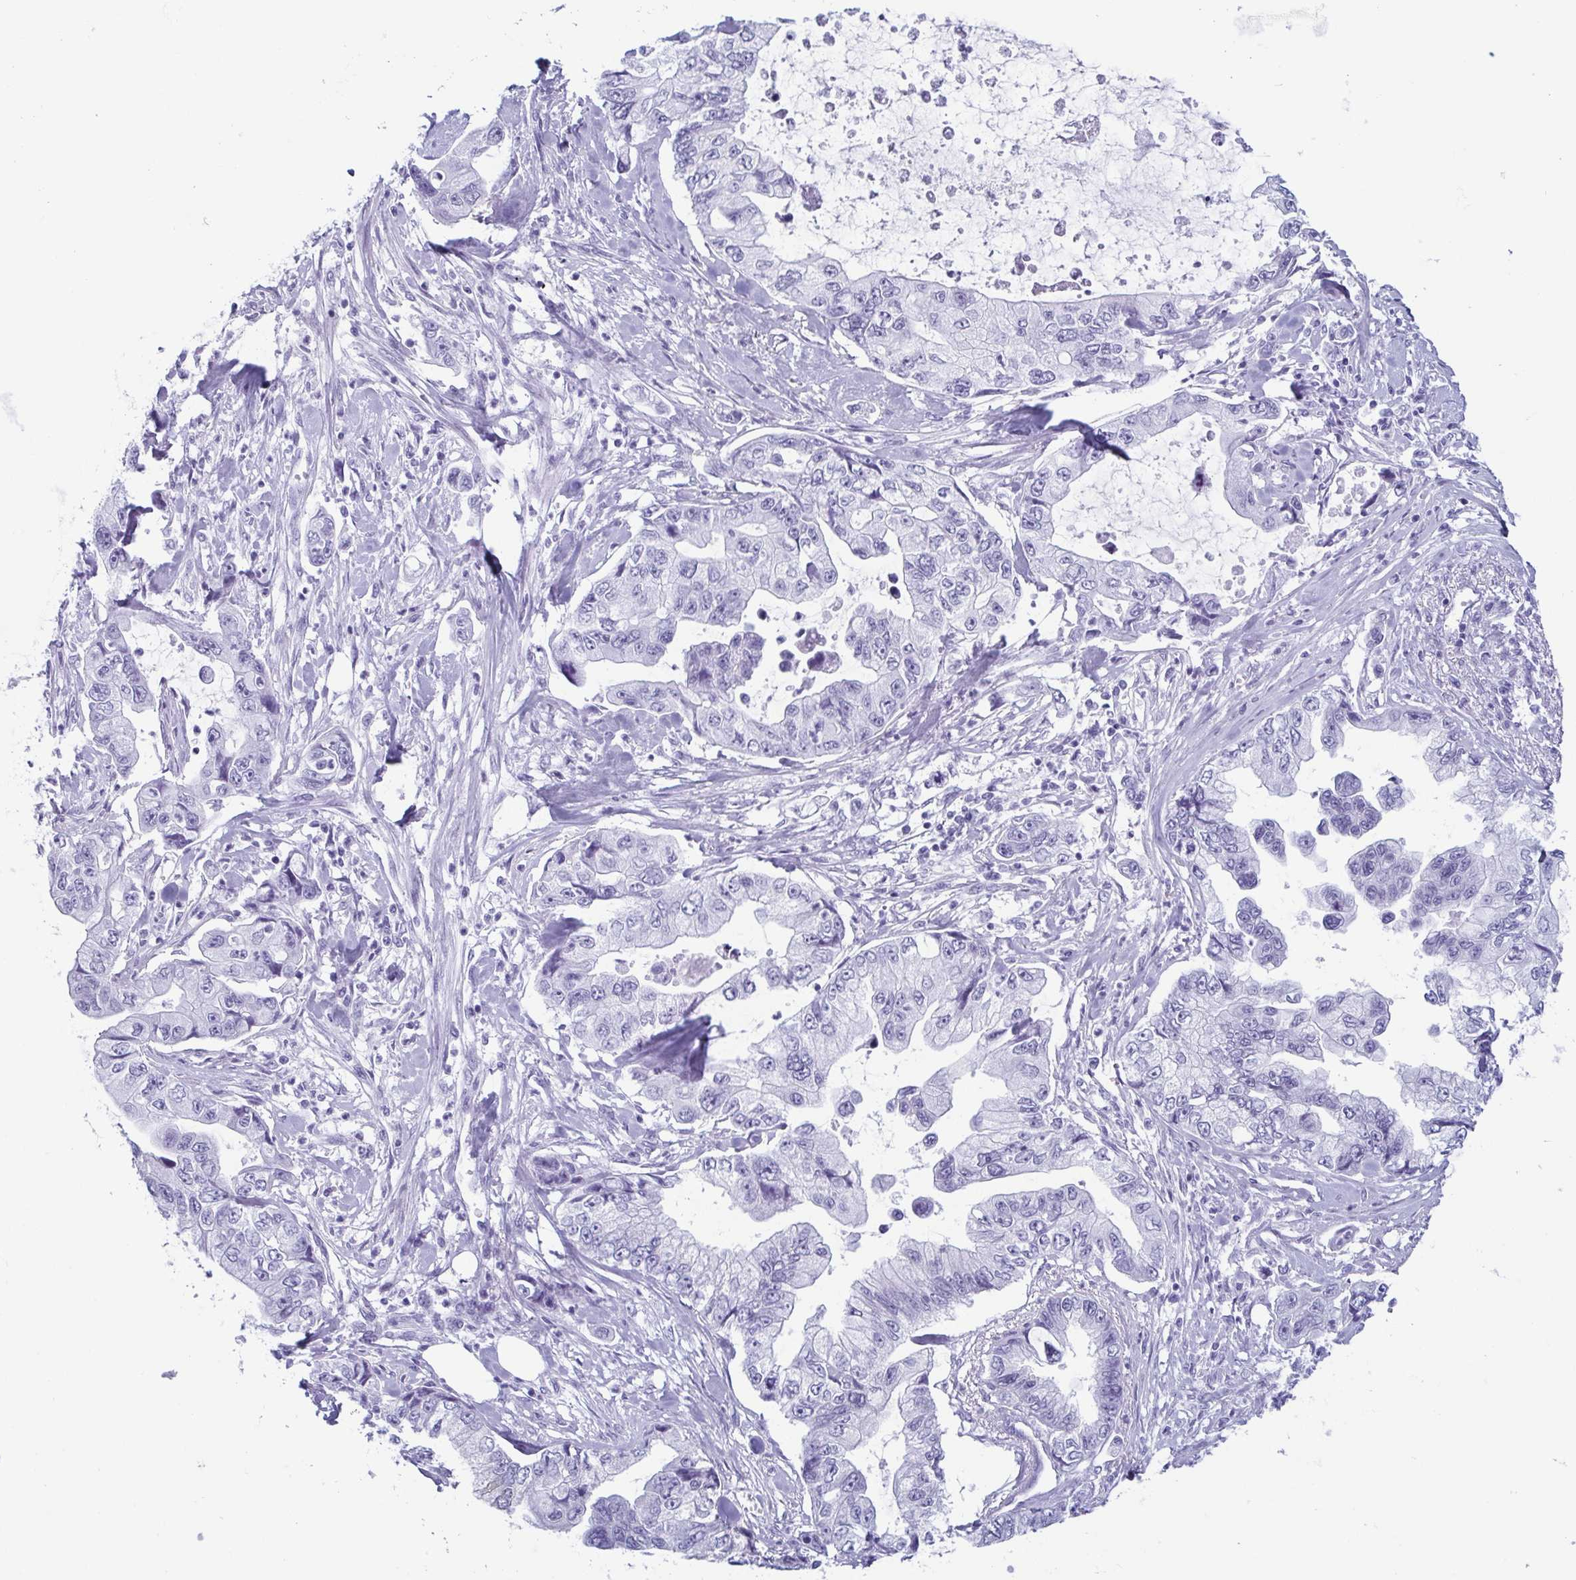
{"staining": {"intensity": "negative", "quantity": "none", "location": "none"}, "tissue": "stomach cancer", "cell_type": "Tumor cells", "image_type": "cancer", "snomed": [{"axis": "morphology", "description": "Adenocarcinoma, NOS"}, {"axis": "topography", "description": "Pancreas"}, {"axis": "topography", "description": "Stomach, upper"}, {"axis": "topography", "description": "Stomach"}], "caption": "High power microscopy histopathology image of an IHC histopathology image of adenocarcinoma (stomach), revealing no significant staining in tumor cells.", "gene": "ENKUR", "patient": {"sex": "male", "age": 77}}